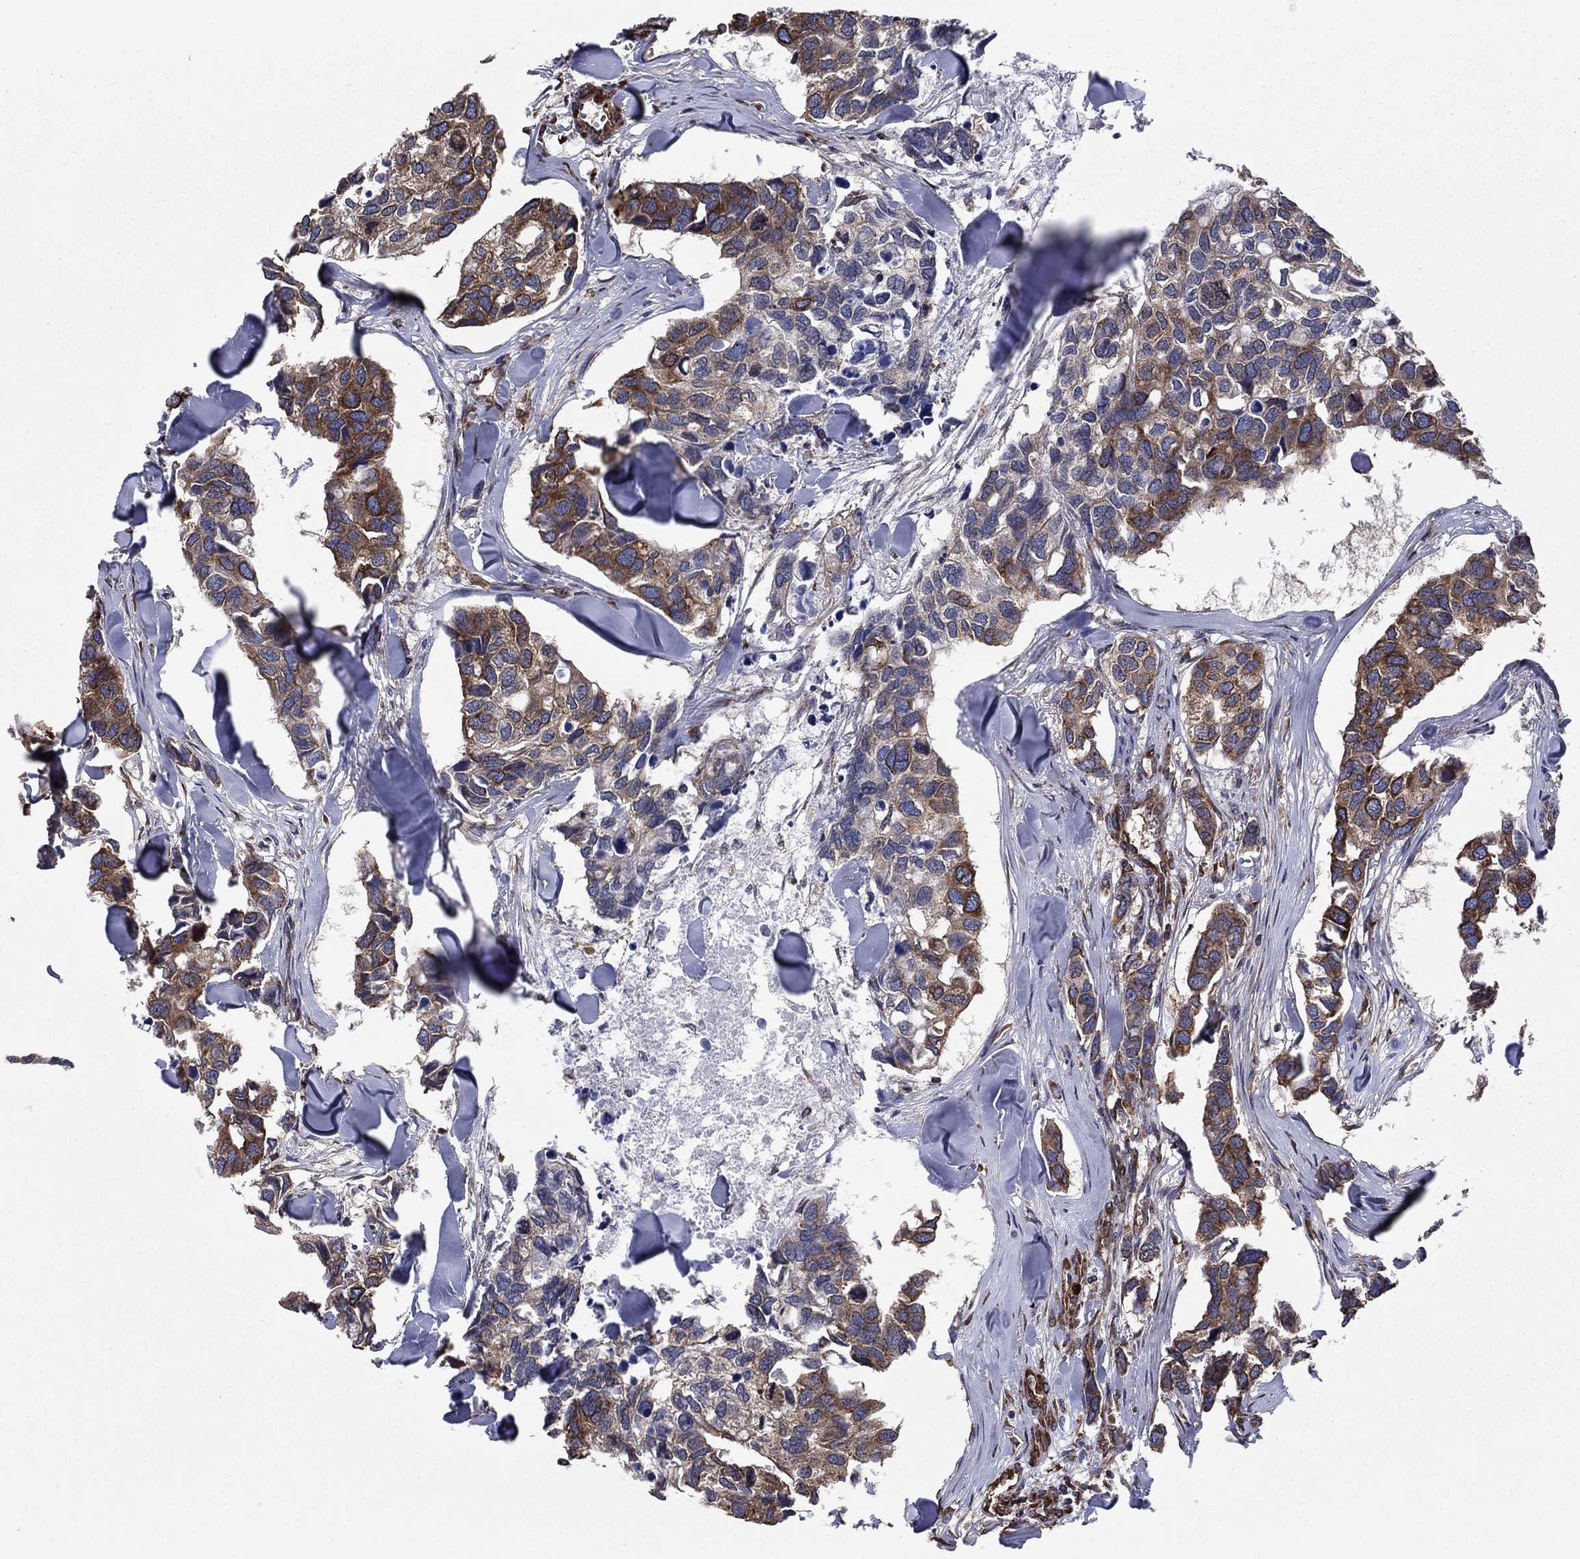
{"staining": {"intensity": "strong", "quantity": "25%-75%", "location": "cytoplasmic/membranous"}, "tissue": "breast cancer", "cell_type": "Tumor cells", "image_type": "cancer", "snomed": [{"axis": "morphology", "description": "Duct carcinoma"}, {"axis": "topography", "description": "Breast"}], "caption": "Tumor cells demonstrate high levels of strong cytoplasmic/membranous expression in about 25%-75% of cells in intraductal carcinoma (breast). (Stains: DAB (3,3'-diaminobenzidine) in brown, nuclei in blue, Microscopy: brightfield microscopy at high magnification).", "gene": "YBX1", "patient": {"sex": "female", "age": 83}}